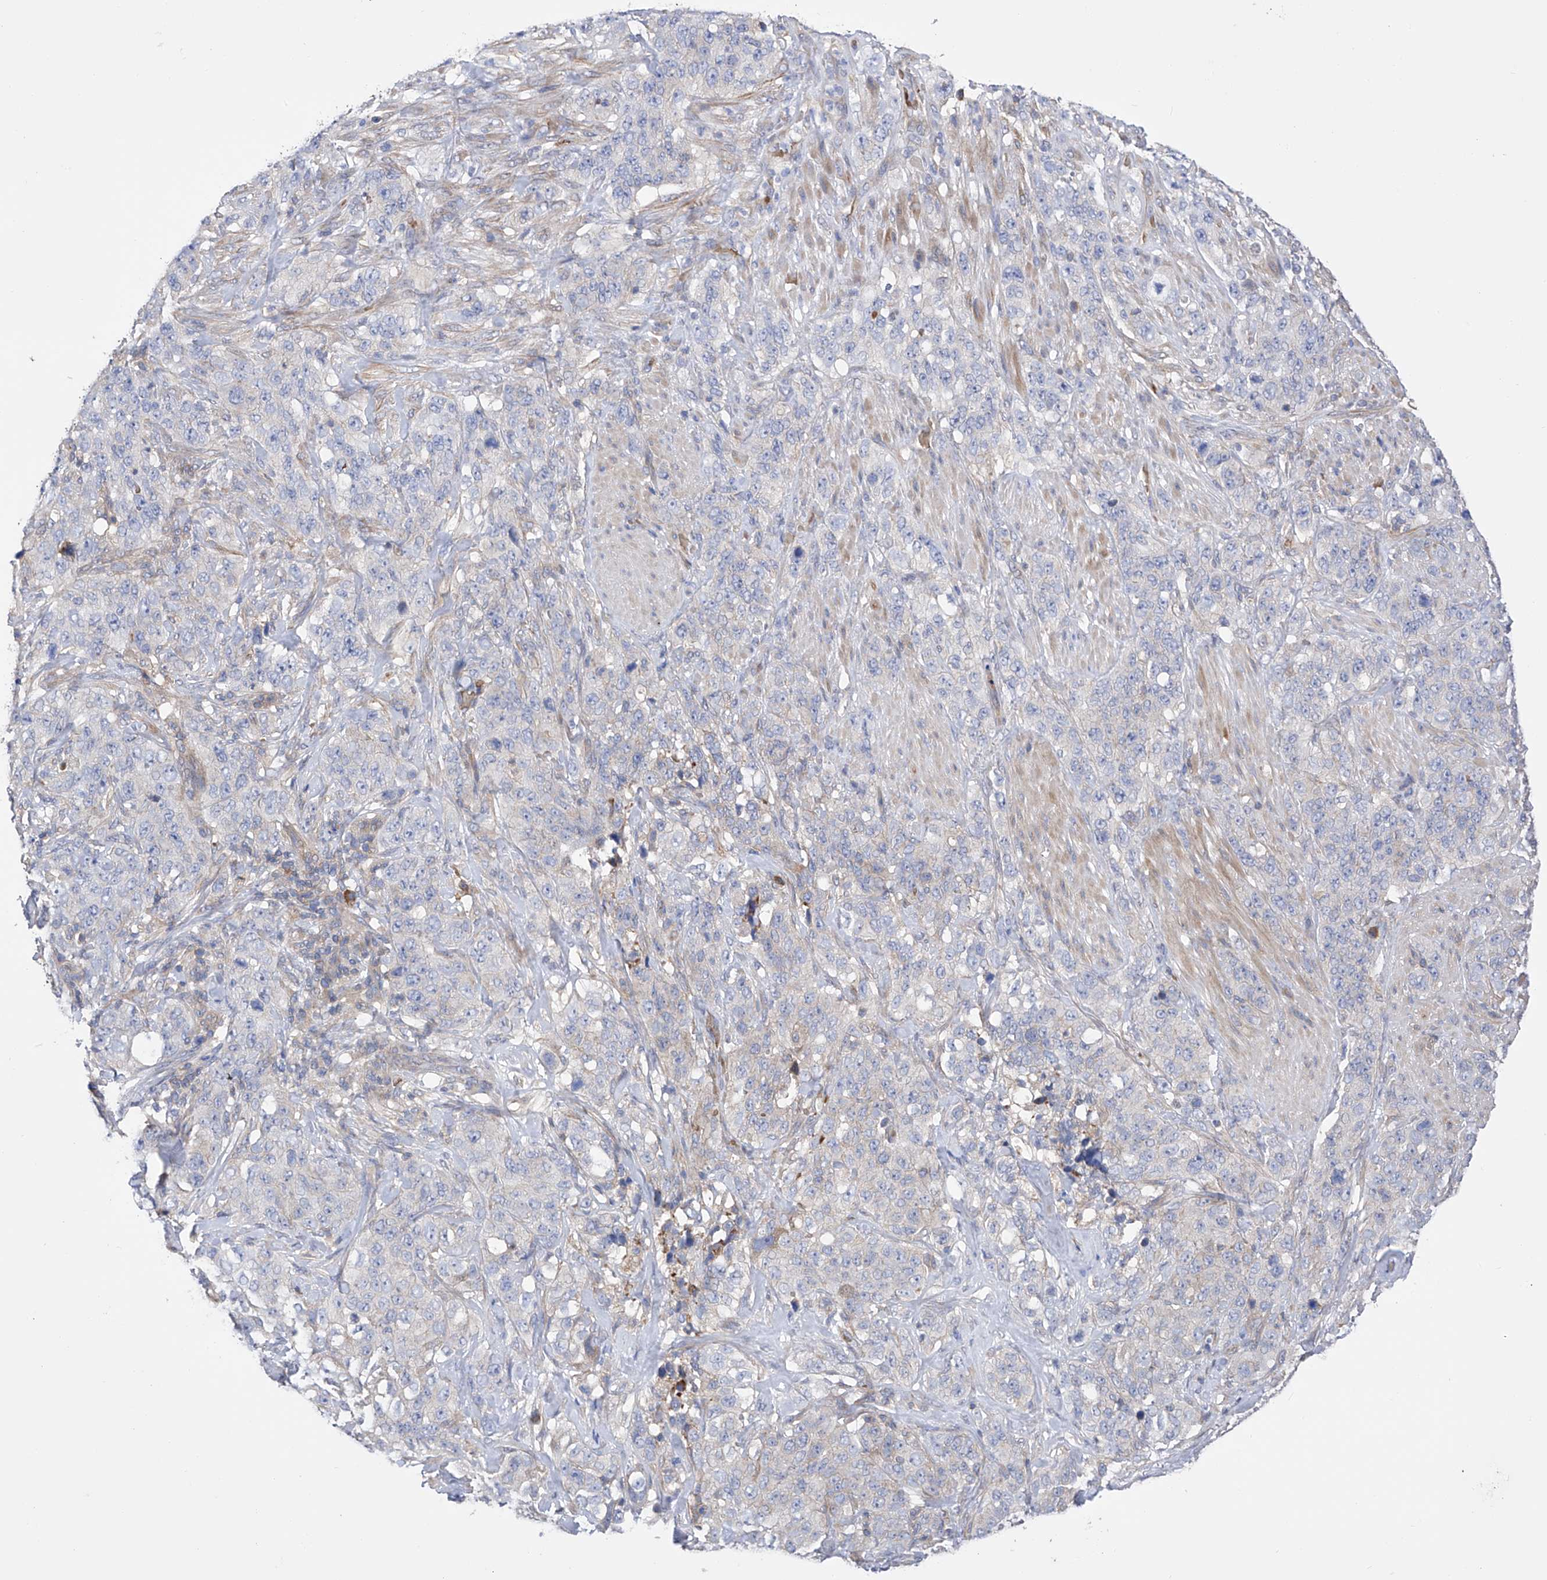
{"staining": {"intensity": "negative", "quantity": "none", "location": "none"}, "tissue": "stomach cancer", "cell_type": "Tumor cells", "image_type": "cancer", "snomed": [{"axis": "morphology", "description": "Adenocarcinoma, NOS"}, {"axis": "topography", "description": "Stomach"}], "caption": "The IHC histopathology image has no significant staining in tumor cells of stomach cancer (adenocarcinoma) tissue.", "gene": "NFATC4", "patient": {"sex": "male", "age": 48}}